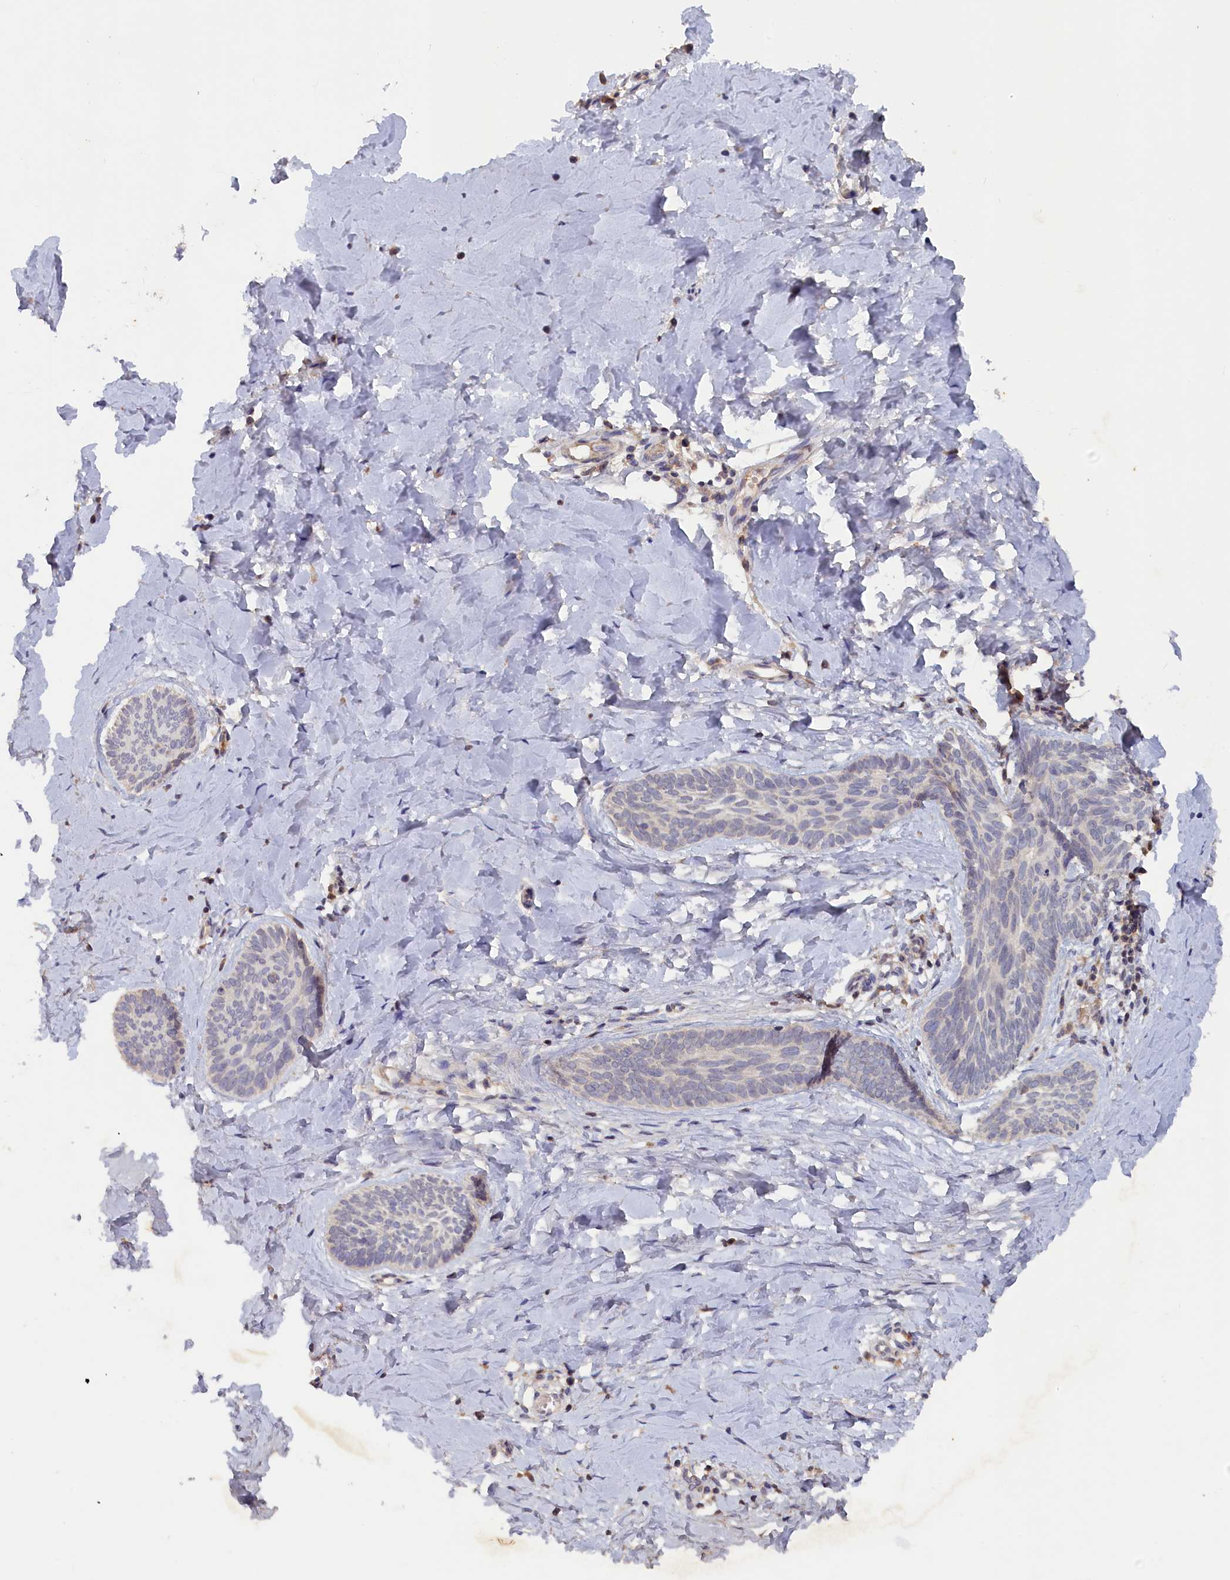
{"staining": {"intensity": "negative", "quantity": "none", "location": "none"}, "tissue": "skin cancer", "cell_type": "Tumor cells", "image_type": "cancer", "snomed": [{"axis": "morphology", "description": "Basal cell carcinoma"}, {"axis": "topography", "description": "Skin"}], "caption": "The IHC image has no significant expression in tumor cells of basal cell carcinoma (skin) tissue.", "gene": "CELF5", "patient": {"sex": "female", "age": 81}}